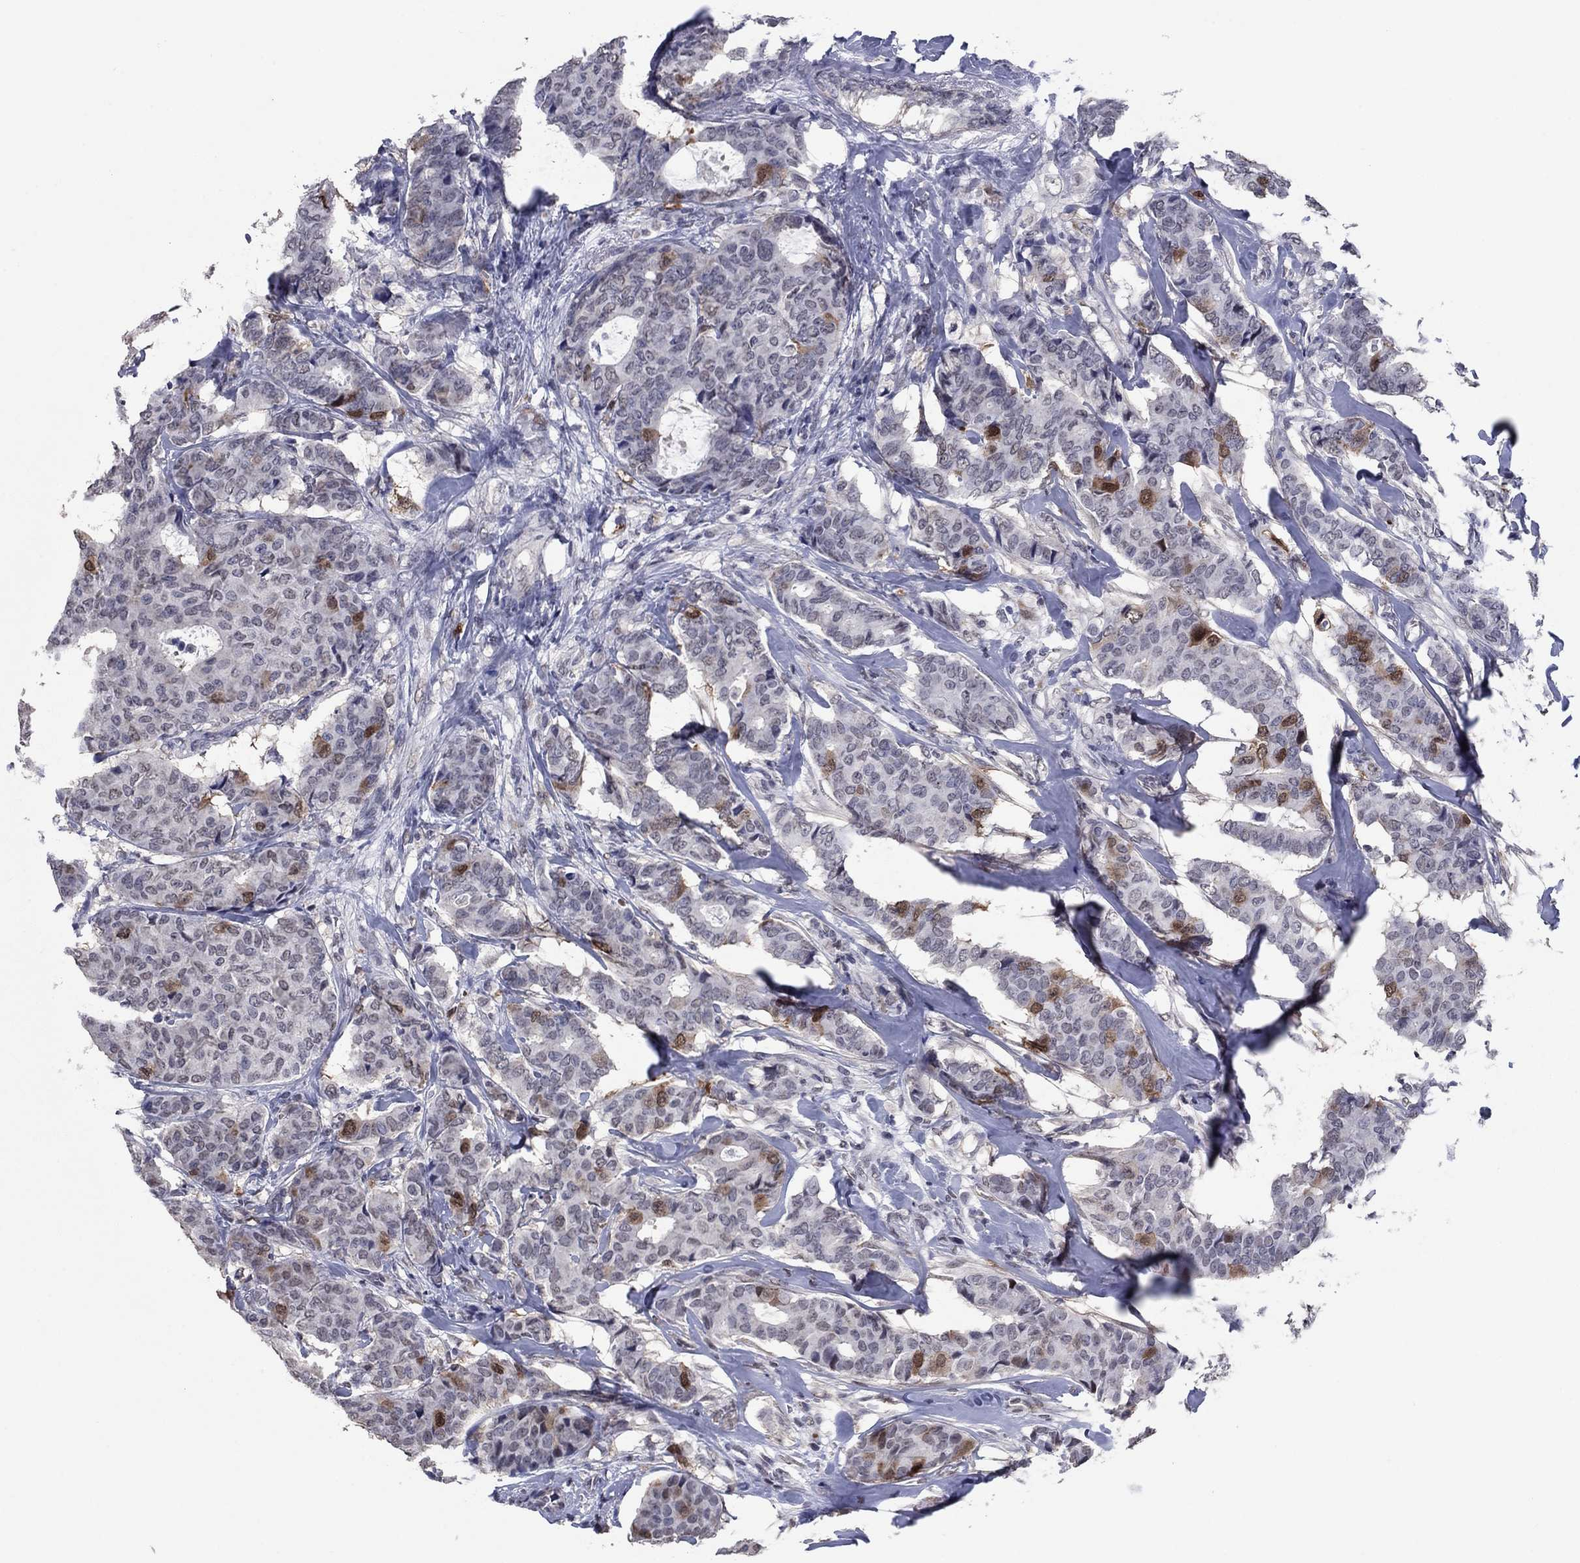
{"staining": {"intensity": "strong", "quantity": "<25%", "location": "nuclear"}, "tissue": "breast cancer", "cell_type": "Tumor cells", "image_type": "cancer", "snomed": [{"axis": "morphology", "description": "Duct carcinoma"}, {"axis": "topography", "description": "Breast"}], "caption": "Strong nuclear positivity for a protein is appreciated in about <25% of tumor cells of breast cancer using IHC.", "gene": "TYMS", "patient": {"sex": "female", "age": 75}}